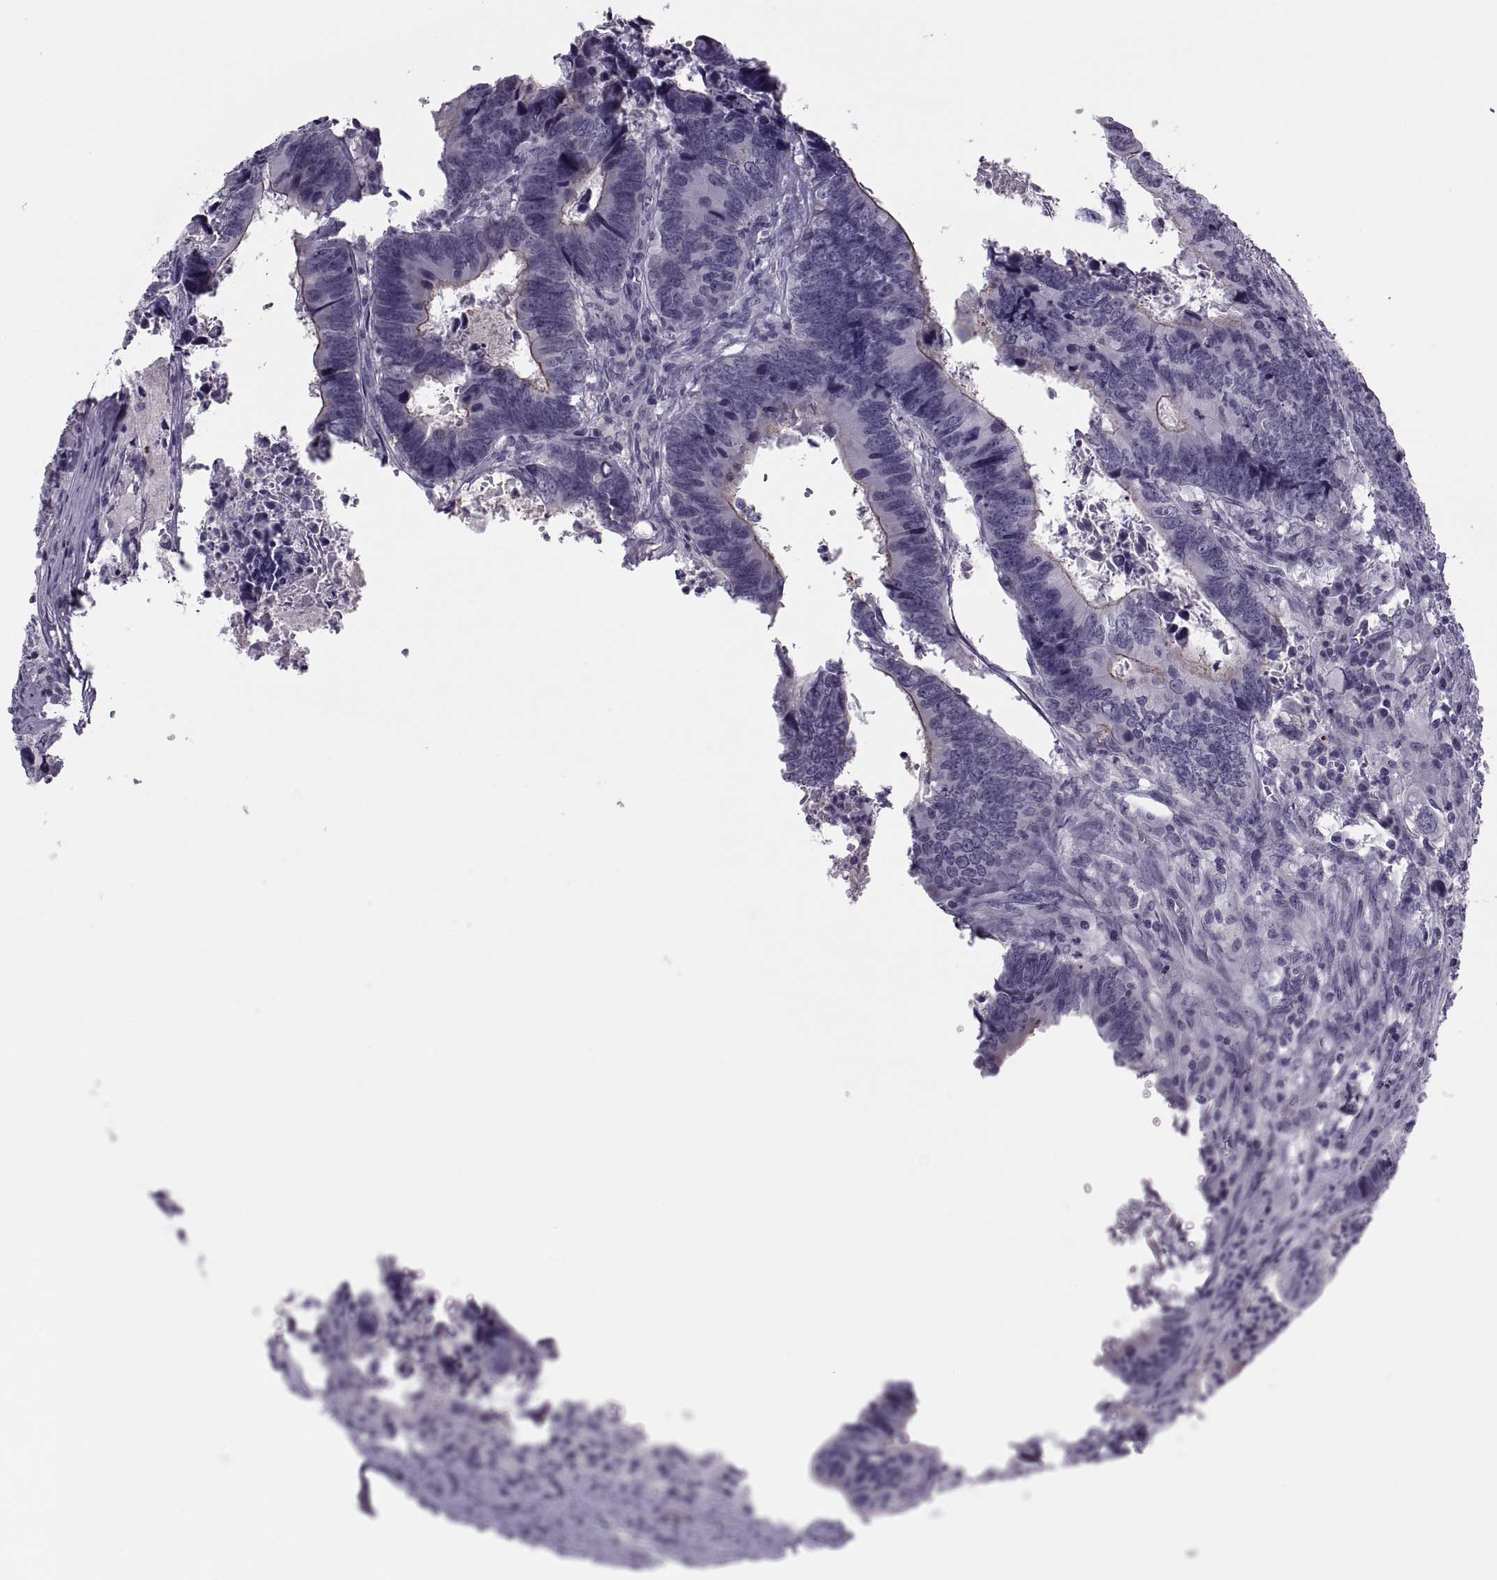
{"staining": {"intensity": "negative", "quantity": "none", "location": "none"}, "tissue": "colorectal cancer", "cell_type": "Tumor cells", "image_type": "cancer", "snomed": [{"axis": "morphology", "description": "Adenocarcinoma, NOS"}, {"axis": "topography", "description": "Colon"}], "caption": "Protein analysis of colorectal cancer (adenocarcinoma) reveals no significant staining in tumor cells.", "gene": "SYNGR4", "patient": {"sex": "female", "age": 82}}